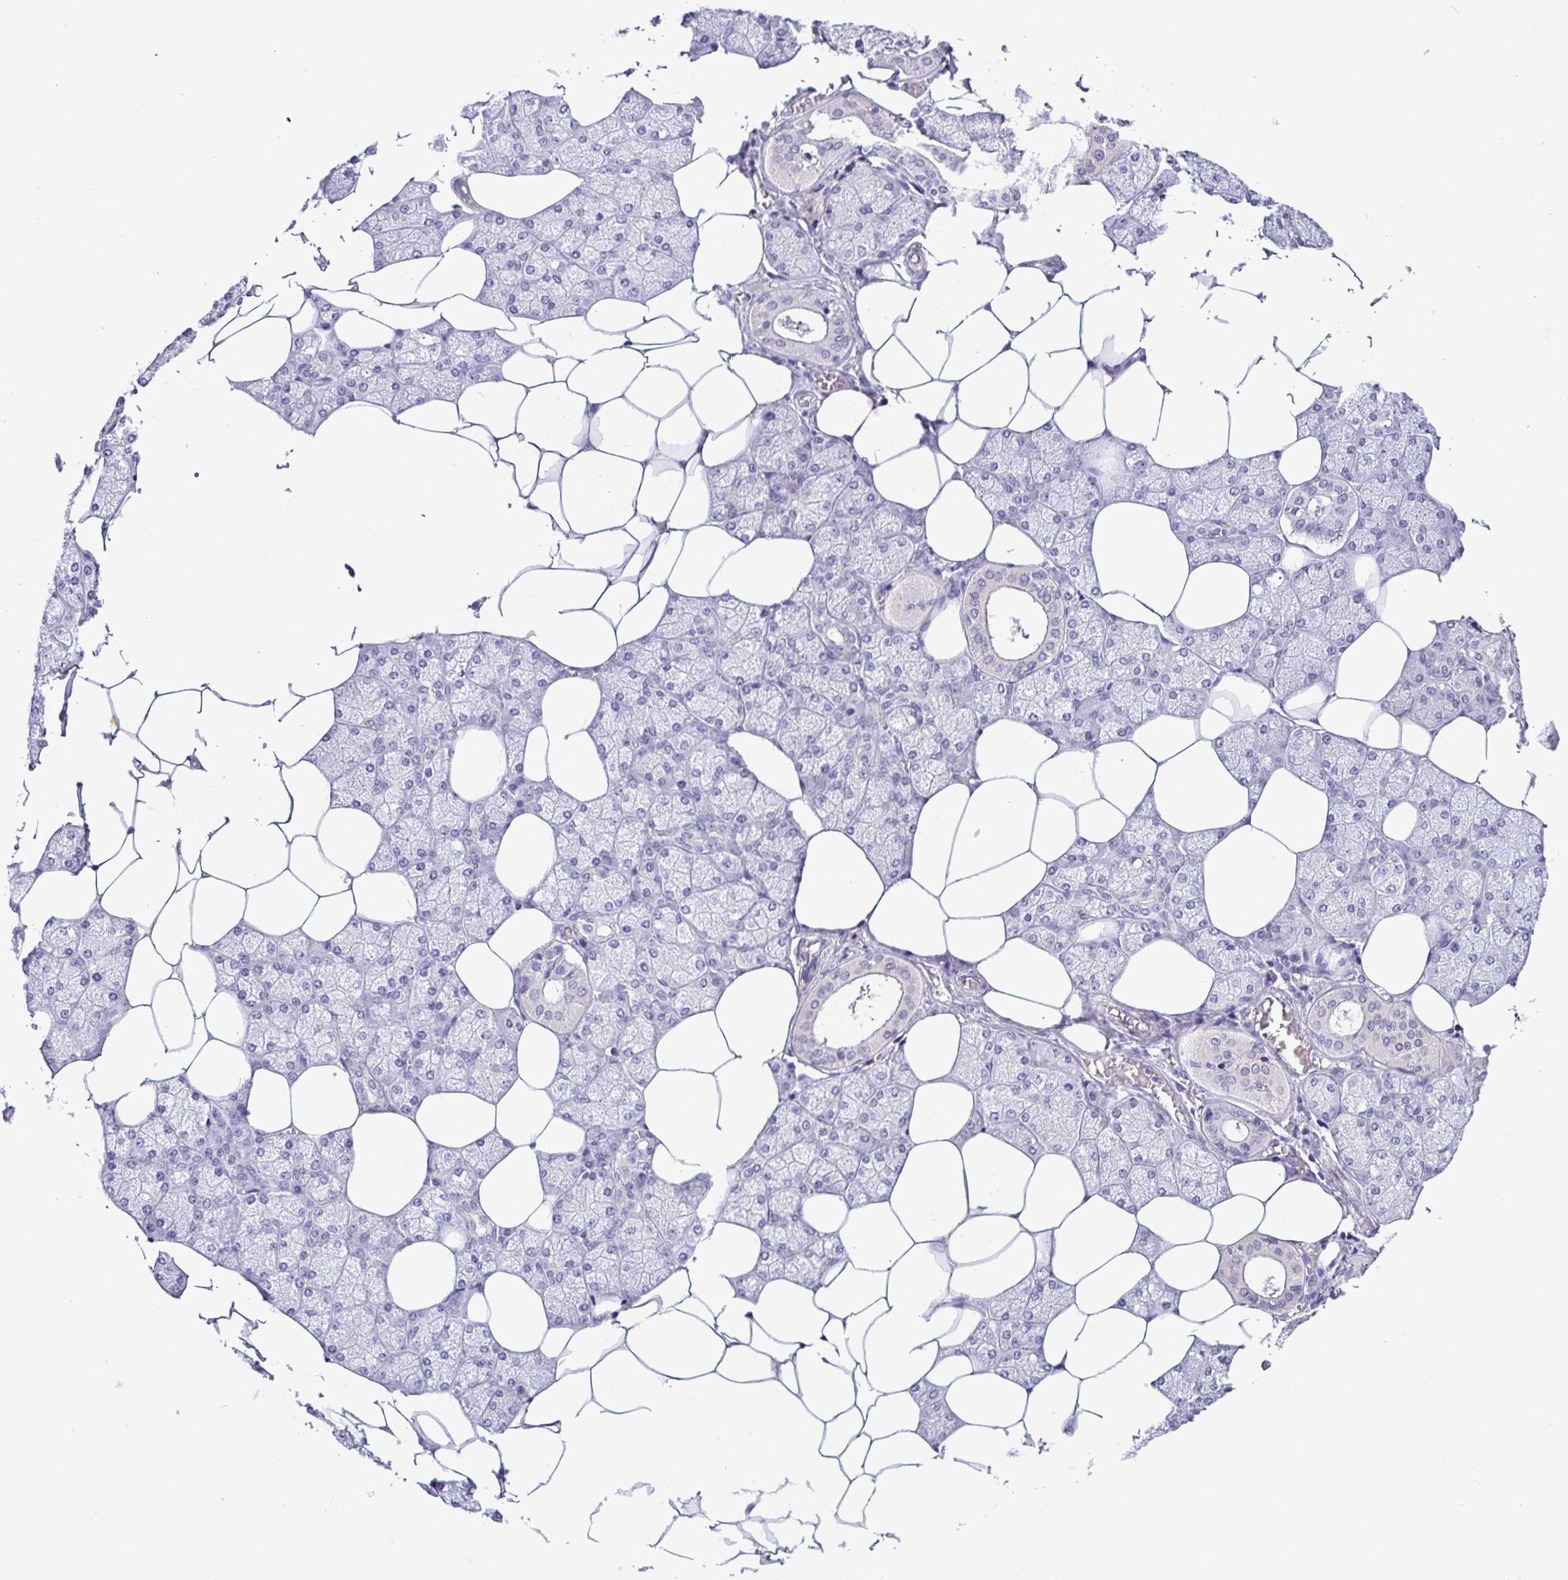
{"staining": {"intensity": "negative", "quantity": "none", "location": "none"}, "tissue": "salivary gland", "cell_type": "Glandular cells", "image_type": "normal", "snomed": [{"axis": "morphology", "description": "Normal tissue, NOS"}, {"axis": "topography", "description": "Salivary gland"}], "caption": "A histopathology image of human salivary gland is negative for staining in glandular cells. (DAB IHC visualized using brightfield microscopy, high magnification).", "gene": "NUP188", "patient": {"sex": "female", "age": 43}}